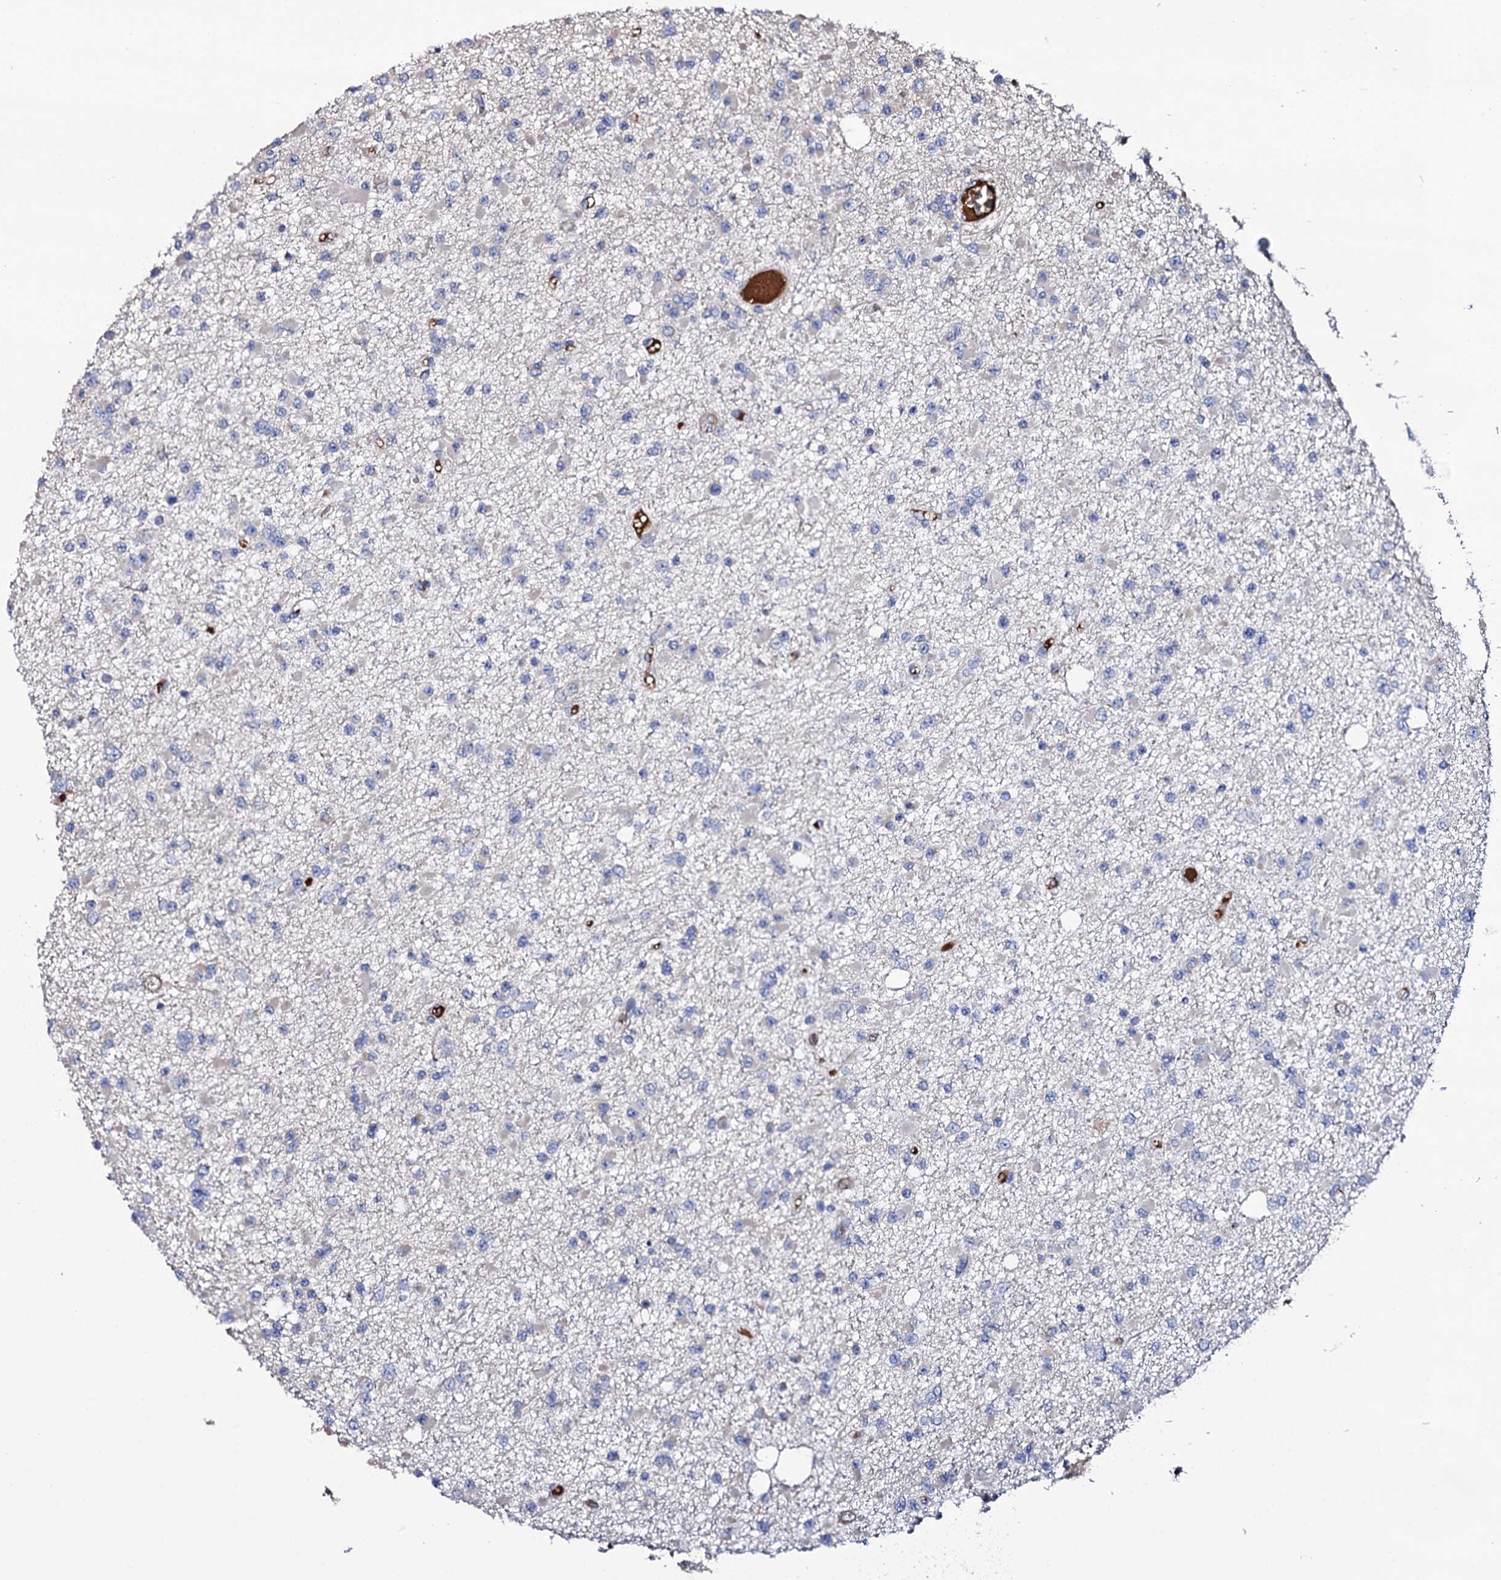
{"staining": {"intensity": "negative", "quantity": "none", "location": "none"}, "tissue": "glioma", "cell_type": "Tumor cells", "image_type": "cancer", "snomed": [{"axis": "morphology", "description": "Glioma, malignant, Low grade"}, {"axis": "topography", "description": "Brain"}], "caption": "Immunohistochemistry (IHC) of glioma demonstrates no expression in tumor cells.", "gene": "TCAF2", "patient": {"sex": "female", "age": 22}}